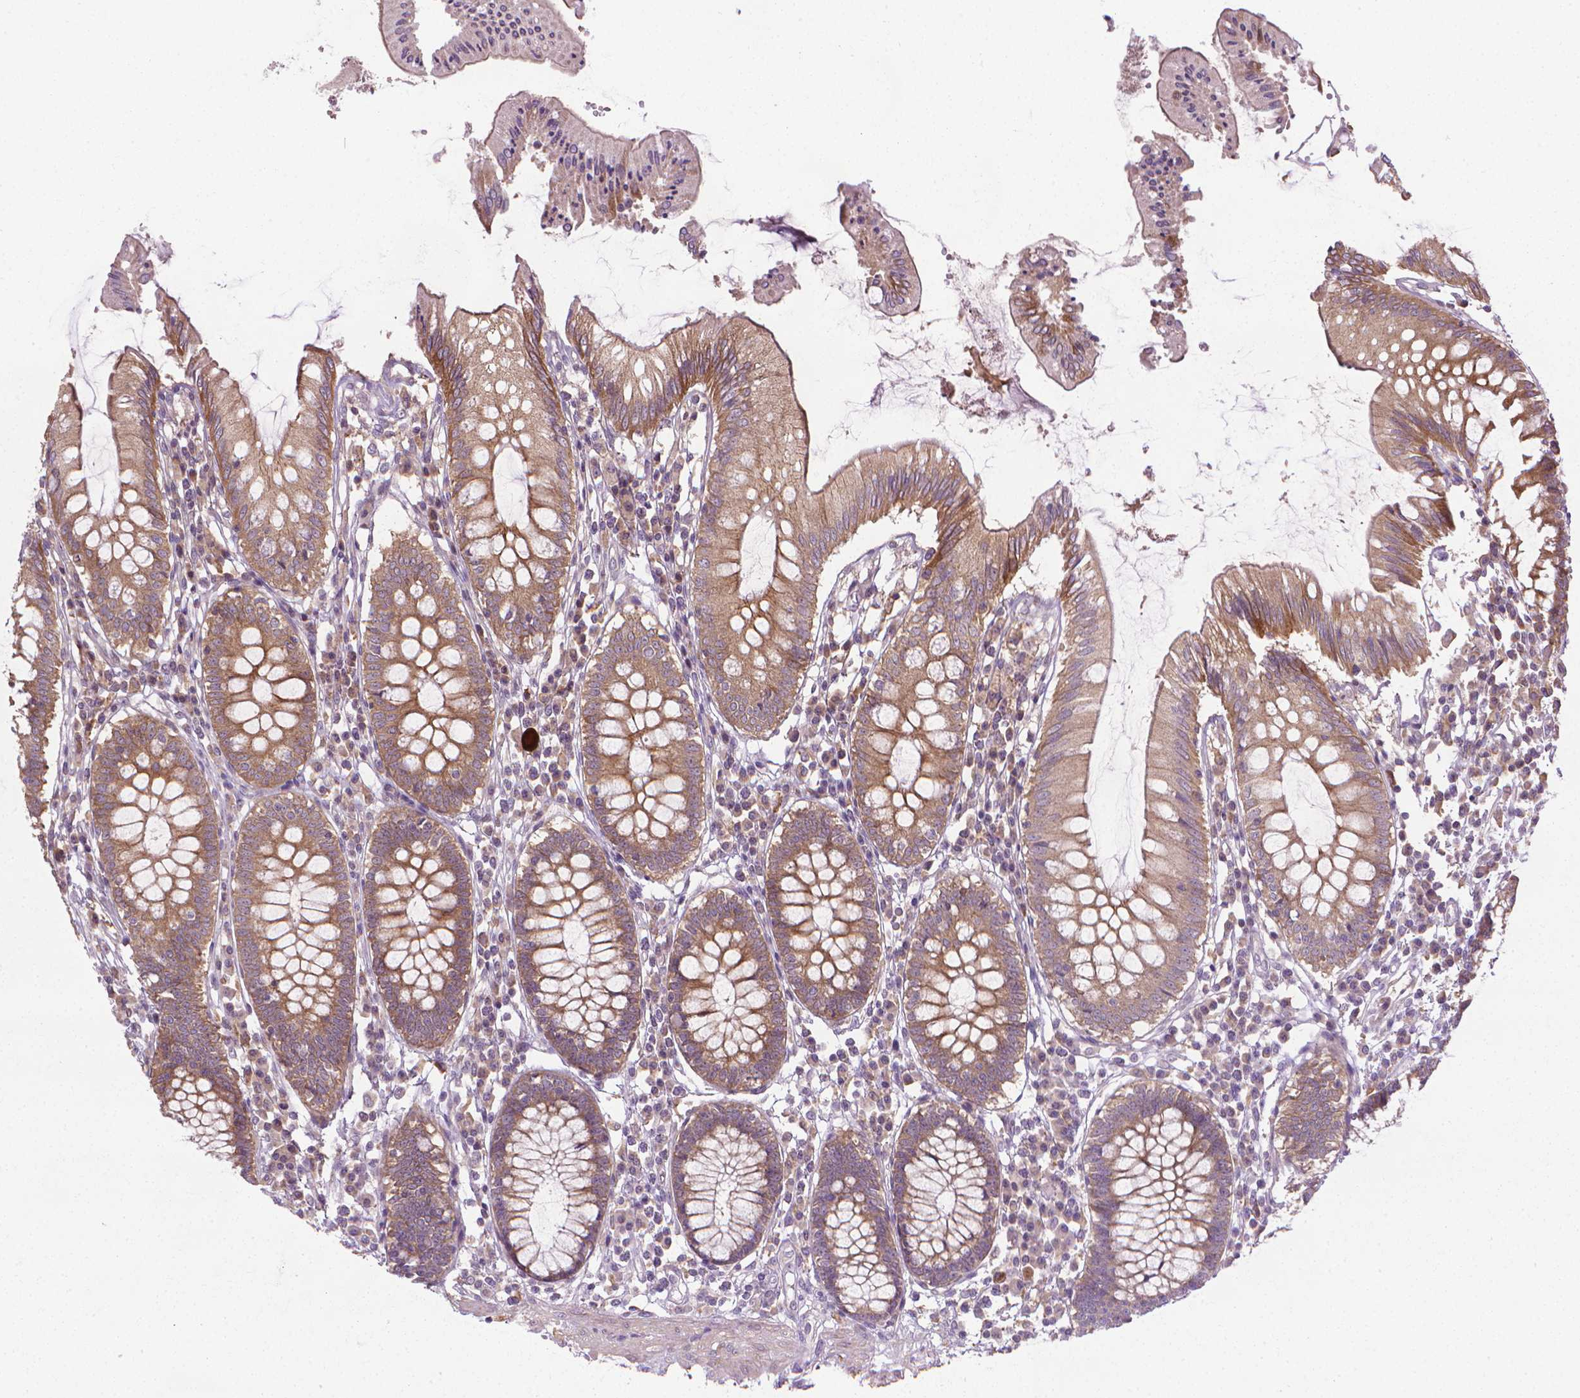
{"staining": {"intensity": "negative", "quantity": "none", "location": "none"}, "tissue": "colon", "cell_type": "Endothelial cells", "image_type": "normal", "snomed": [{"axis": "morphology", "description": "Normal tissue, NOS"}, {"axis": "morphology", "description": "Adenocarcinoma, NOS"}, {"axis": "topography", "description": "Colon"}], "caption": "The image displays no staining of endothelial cells in benign colon. (DAB immunohistochemistry with hematoxylin counter stain).", "gene": "PRAG1", "patient": {"sex": "male", "age": 83}}